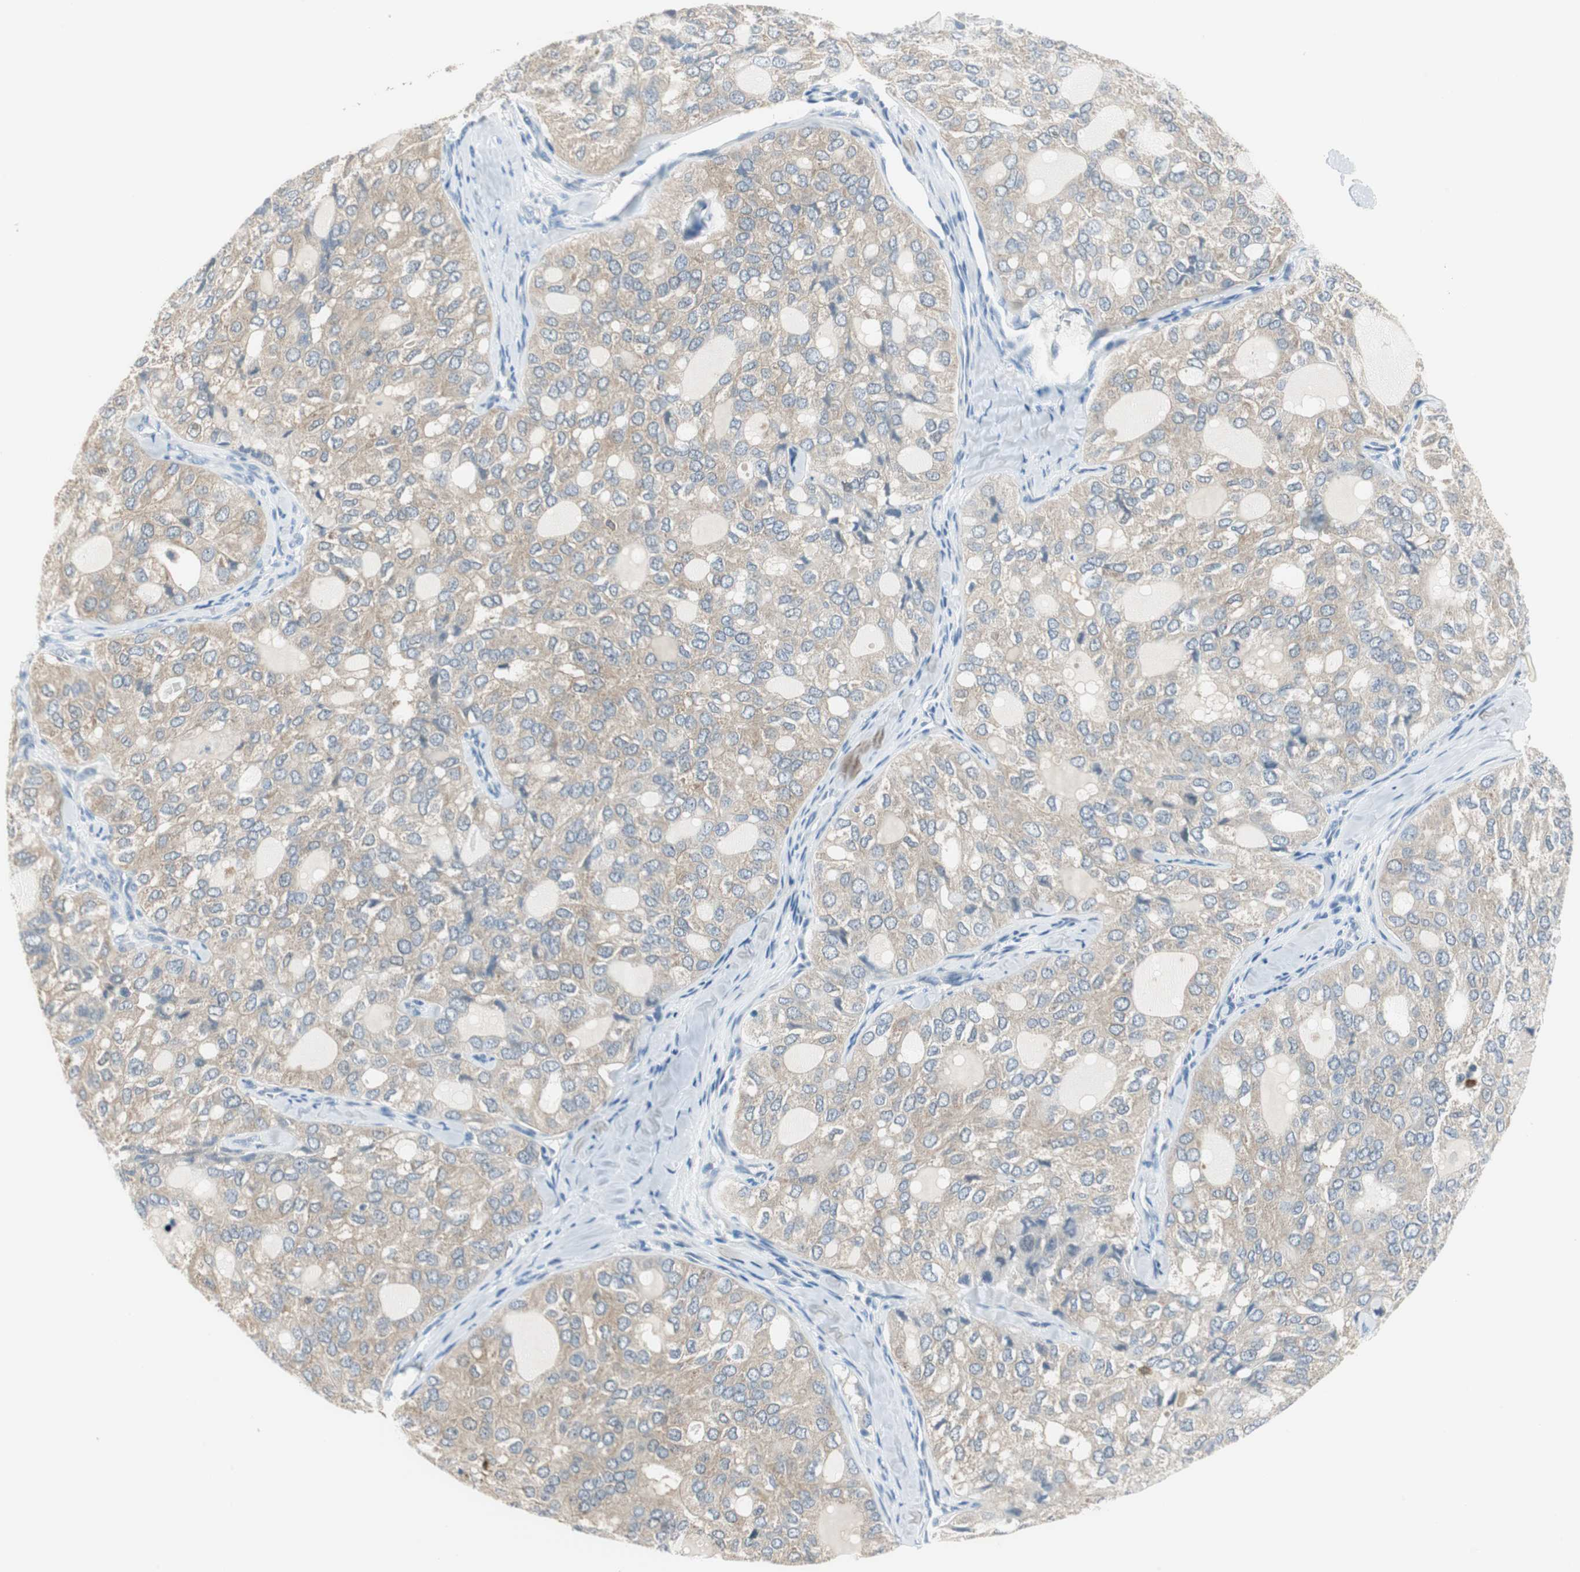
{"staining": {"intensity": "weak", "quantity": ">75%", "location": "cytoplasmic/membranous"}, "tissue": "thyroid cancer", "cell_type": "Tumor cells", "image_type": "cancer", "snomed": [{"axis": "morphology", "description": "Follicular adenoma carcinoma, NOS"}, {"axis": "topography", "description": "Thyroid gland"}], "caption": "IHC histopathology image of neoplastic tissue: human thyroid follicular adenoma carcinoma stained using immunohistochemistry shows low levels of weak protein expression localized specifically in the cytoplasmic/membranous of tumor cells, appearing as a cytoplasmic/membranous brown color.", "gene": "MSTO1", "patient": {"sex": "male", "age": 75}}